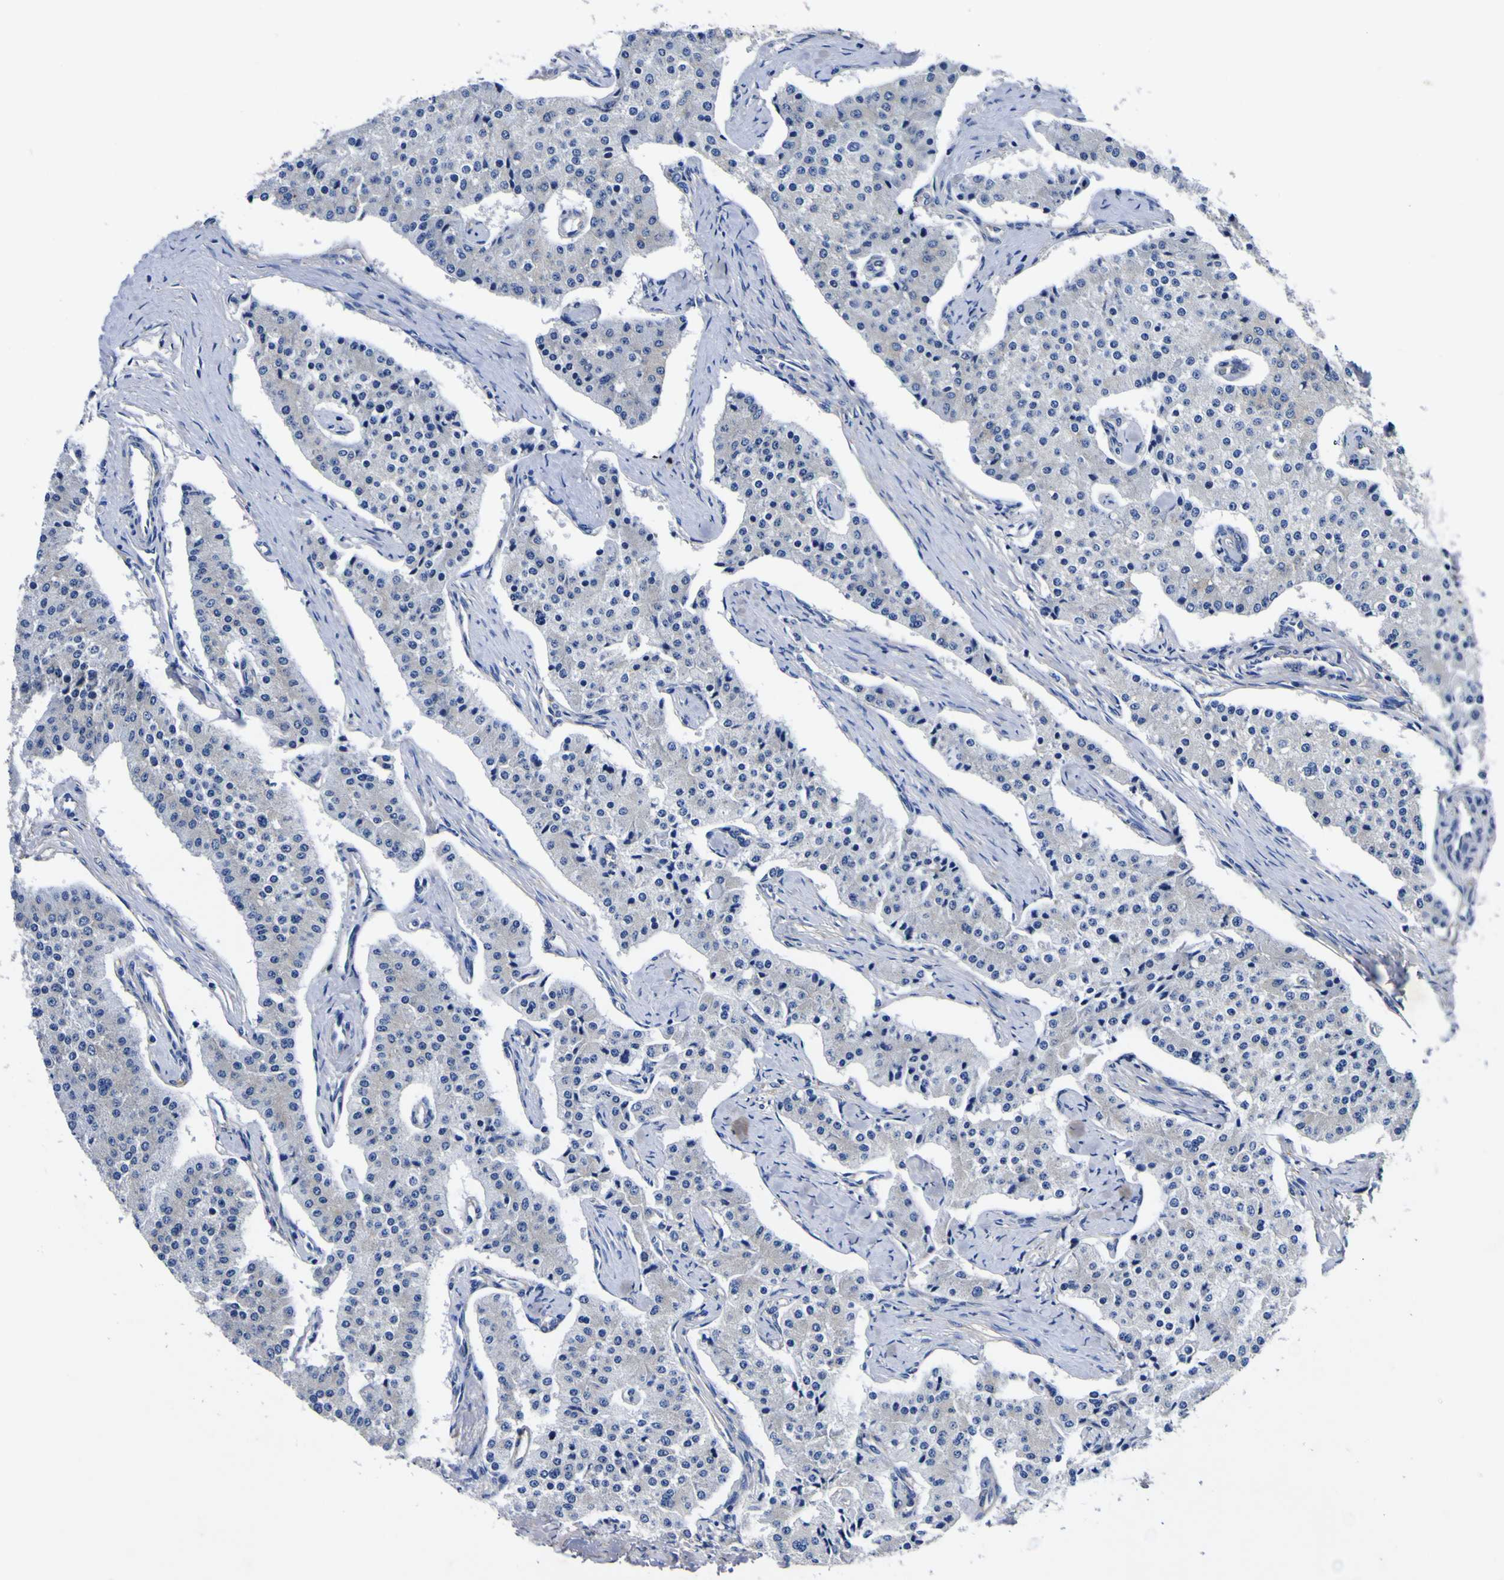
{"staining": {"intensity": "negative", "quantity": "none", "location": "none"}, "tissue": "carcinoid", "cell_type": "Tumor cells", "image_type": "cancer", "snomed": [{"axis": "morphology", "description": "Carcinoid, malignant, NOS"}, {"axis": "topography", "description": "Colon"}], "caption": "Histopathology image shows no significant protein positivity in tumor cells of malignant carcinoid.", "gene": "VASN", "patient": {"sex": "female", "age": 52}}